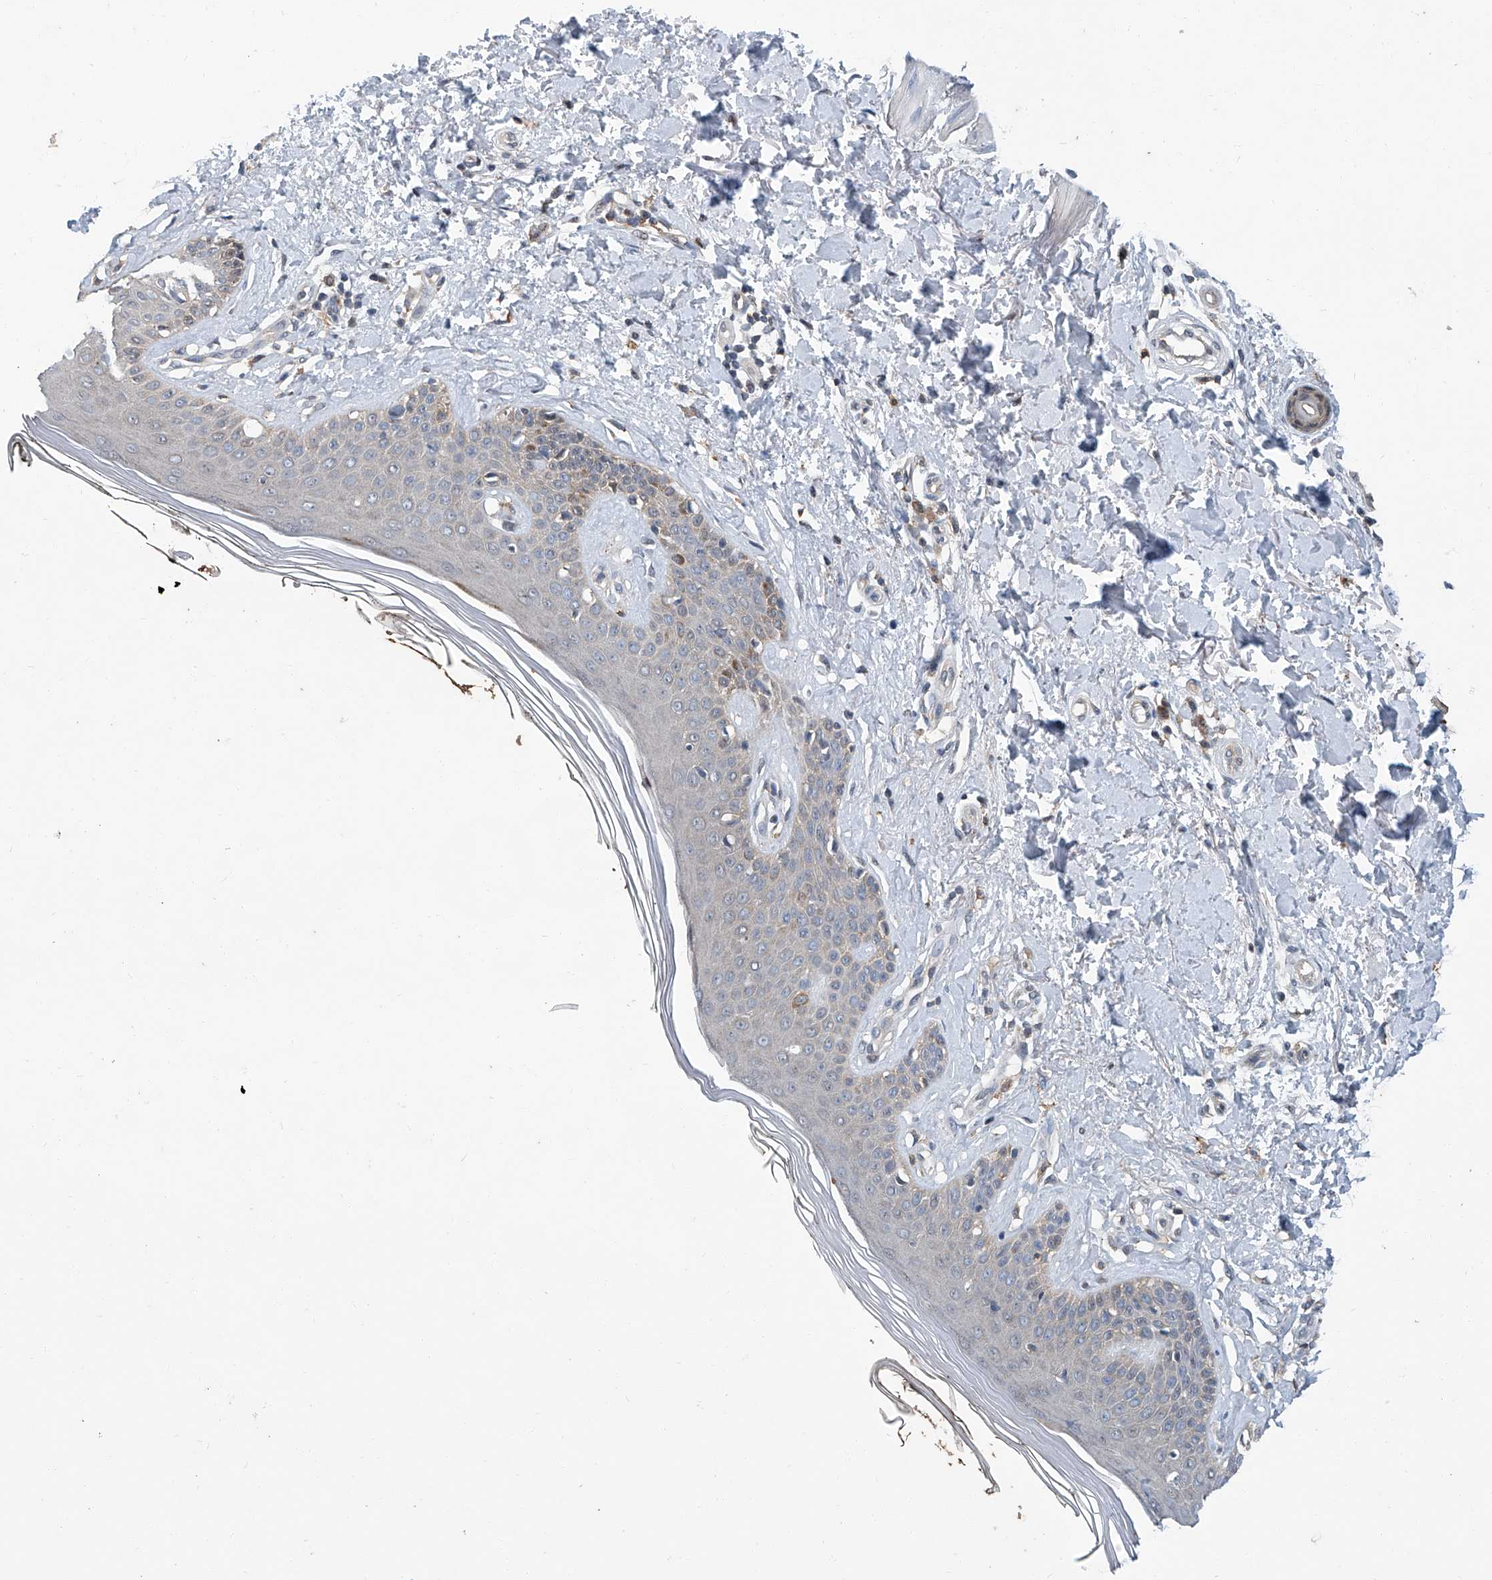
{"staining": {"intensity": "negative", "quantity": "none", "location": "none"}, "tissue": "skin", "cell_type": "Fibroblasts", "image_type": "normal", "snomed": [{"axis": "morphology", "description": "Normal tissue, NOS"}, {"axis": "topography", "description": "Skin"}], "caption": "This is an IHC histopathology image of normal human skin. There is no expression in fibroblasts.", "gene": "CLK1", "patient": {"sex": "female", "age": 64}}